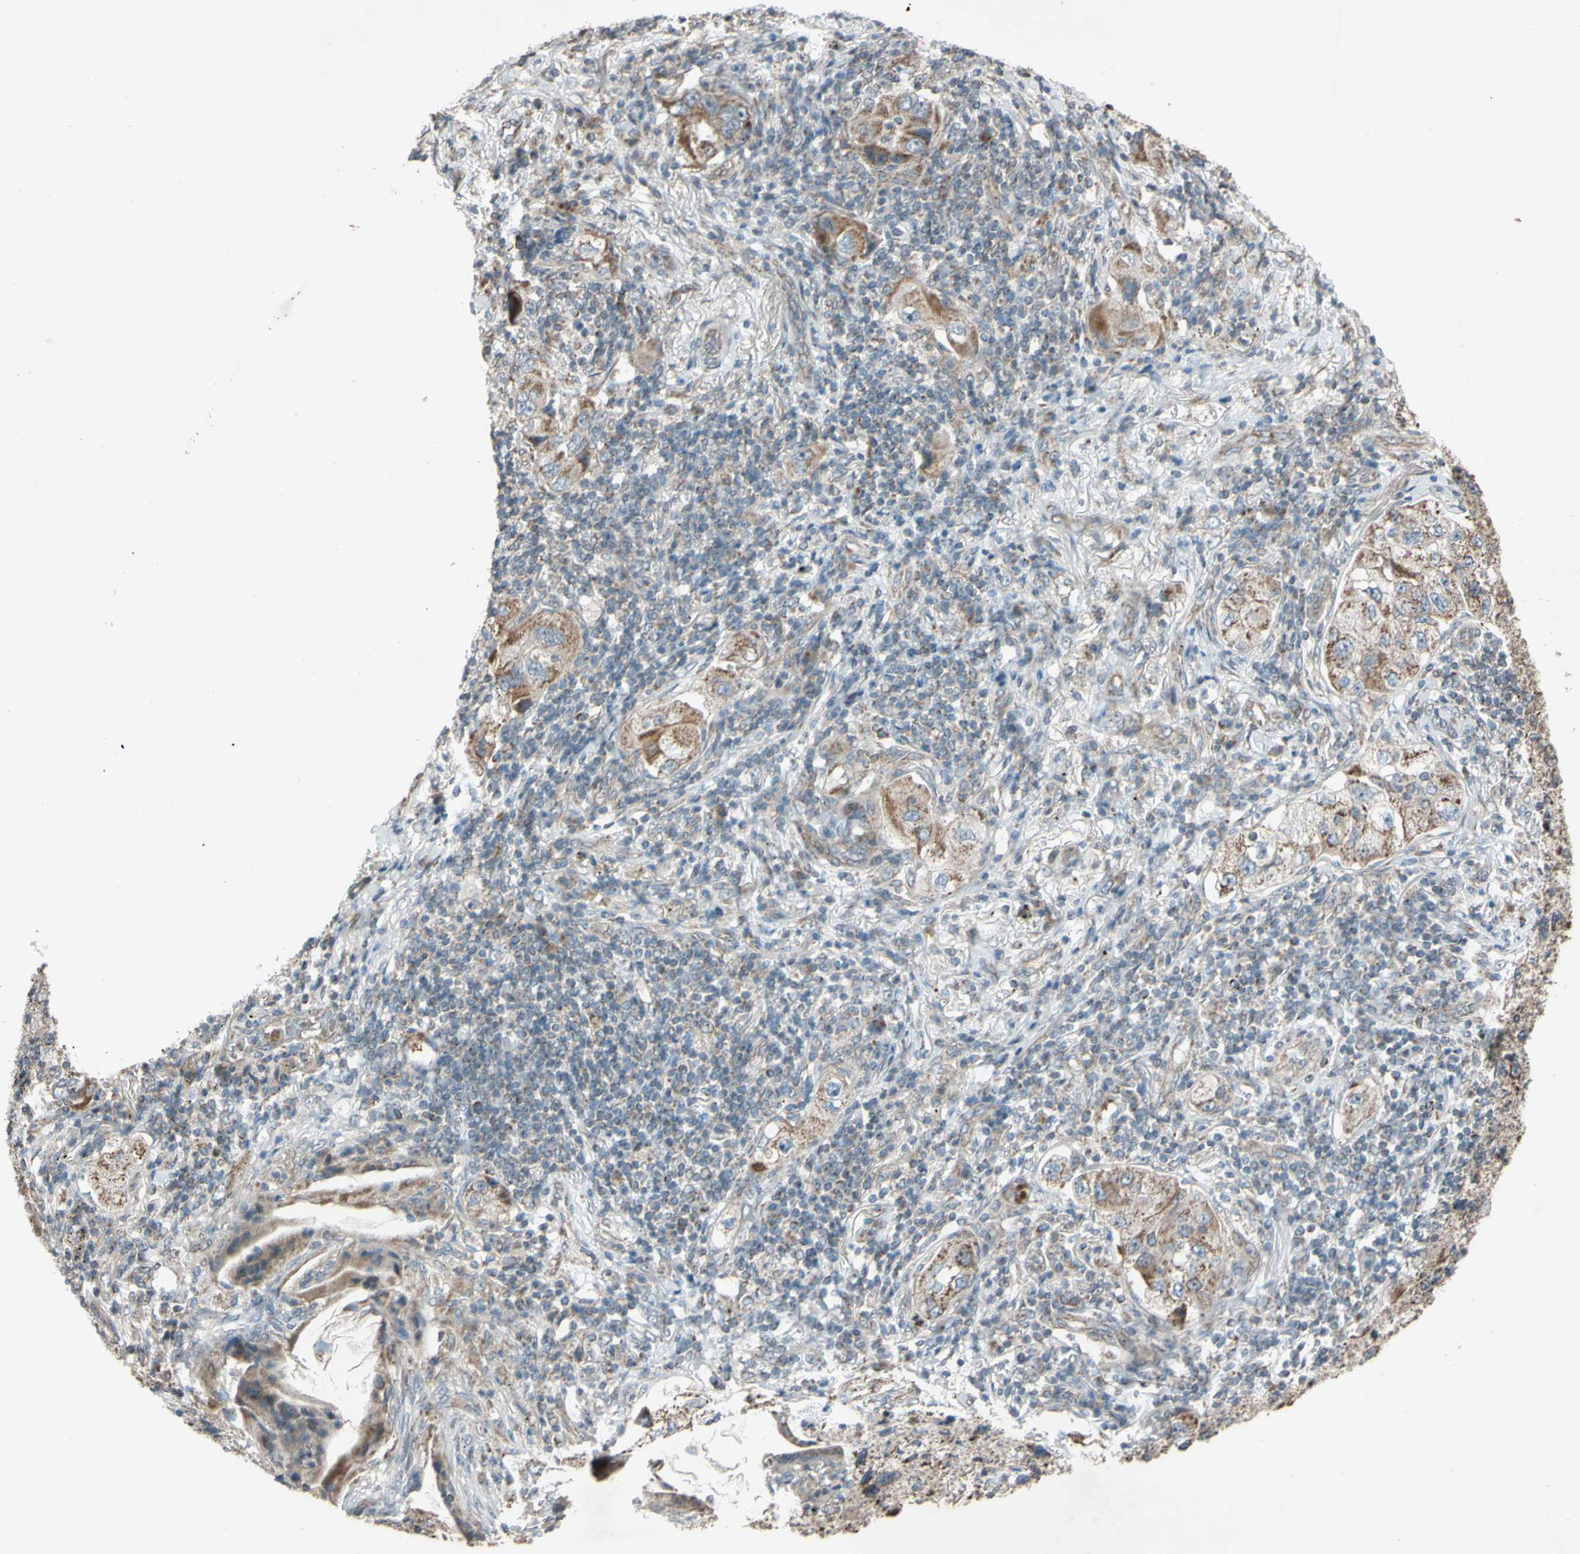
{"staining": {"intensity": "moderate", "quantity": ">75%", "location": "cytoplasmic/membranous"}, "tissue": "lung cancer", "cell_type": "Tumor cells", "image_type": "cancer", "snomed": [{"axis": "morphology", "description": "Adenocarcinoma, NOS"}, {"axis": "topography", "description": "Lung"}], "caption": "Immunohistochemistry (IHC) histopathology image of neoplastic tissue: lung cancer stained using immunohistochemistry reveals medium levels of moderate protein expression localized specifically in the cytoplasmic/membranous of tumor cells, appearing as a cytoplasmic/membranous brown color.", "gene": "ACOT8", "patient": {"sex": "female", "age": 65}}